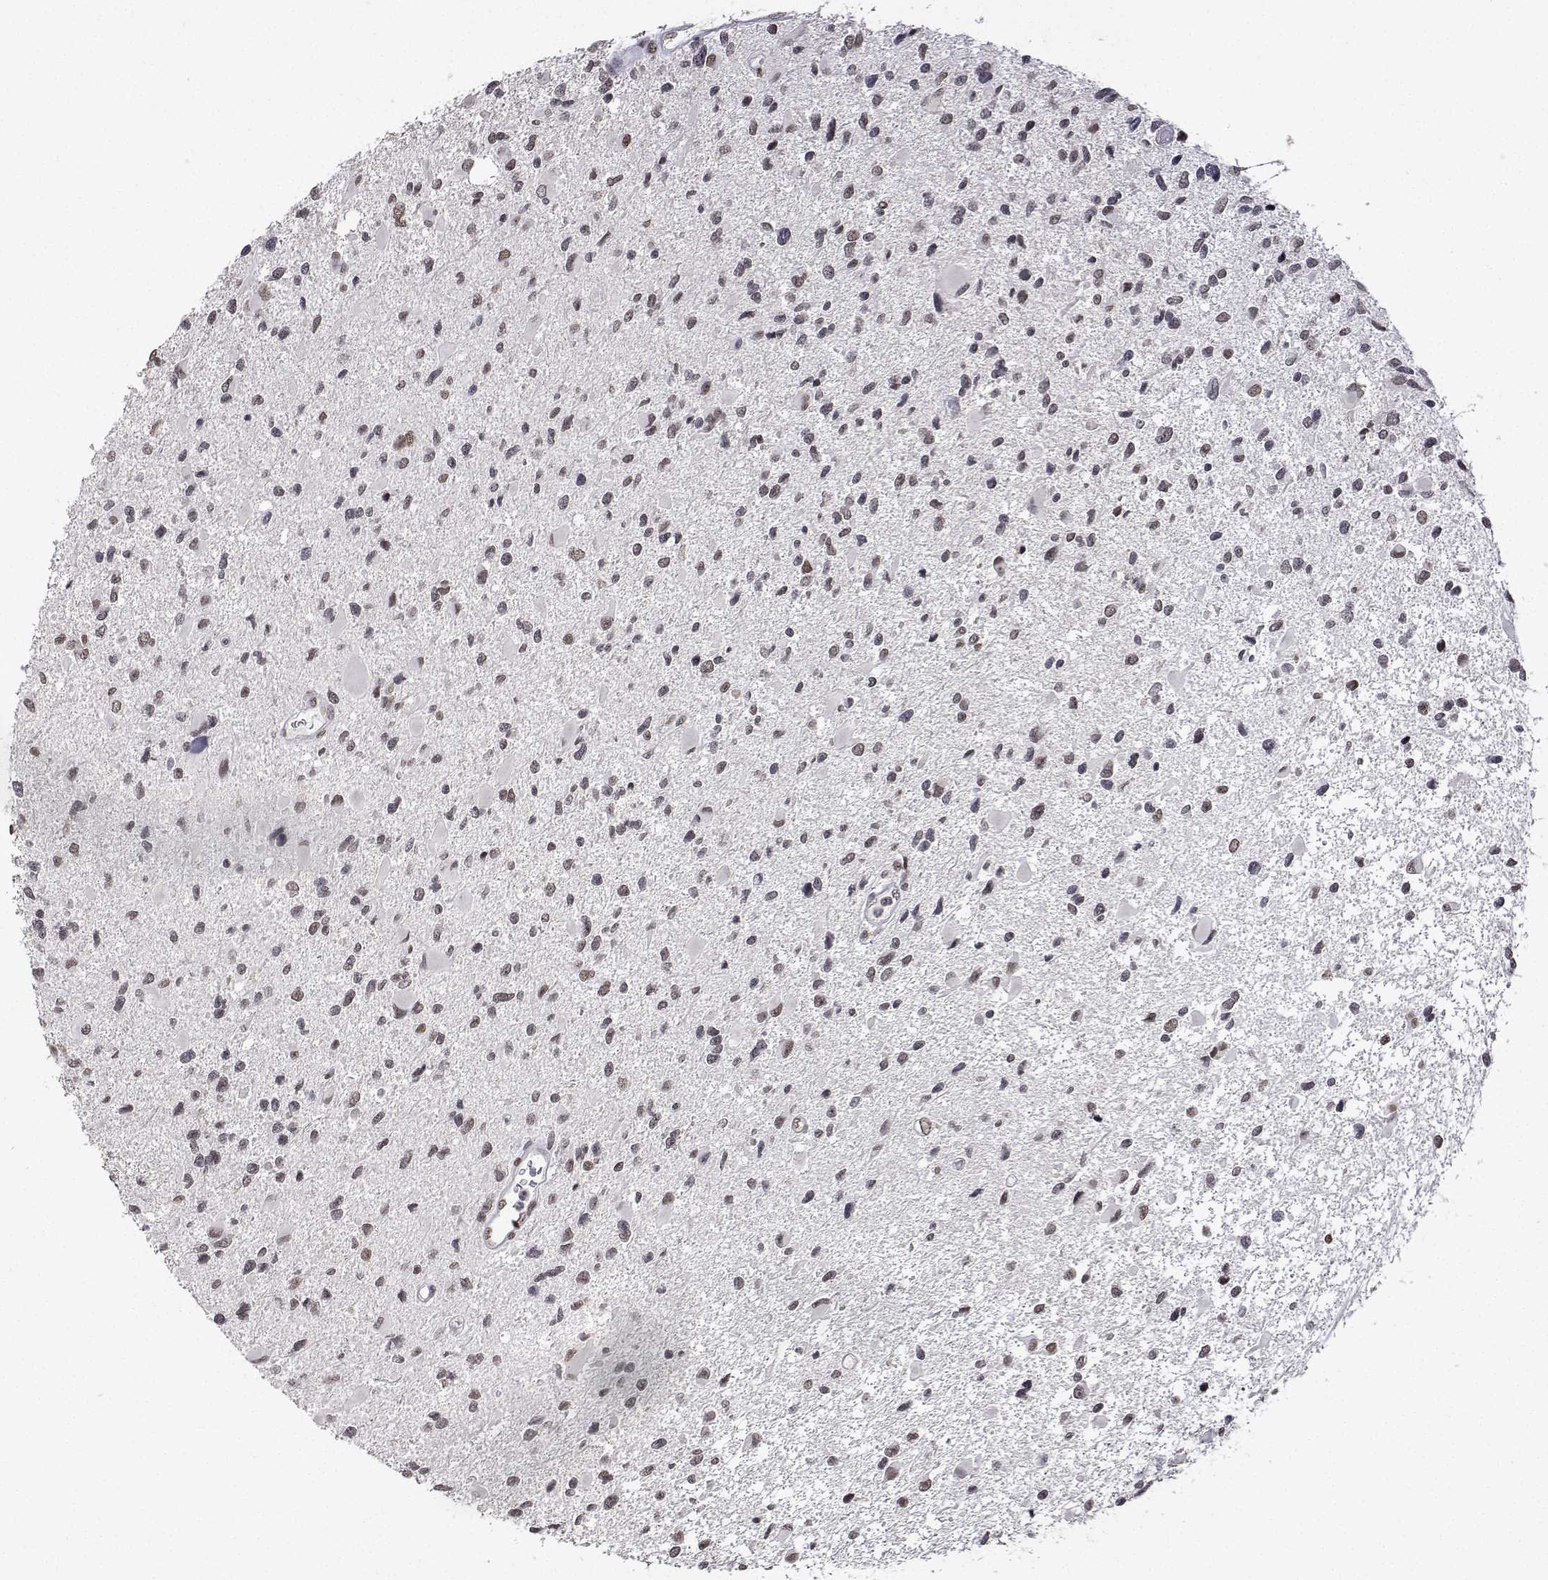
{"staining": {"intensity": "weak", "quantity": "25%-75%", "location": "nuclear"}, "tissue": "glioma", "cell_type": "Tumor cells", "image_type": "cancer", "snomed": [{"axis": "morphology", "description": "Glioma, malignant, Low grade"}, {"axis": "topography", "description": "Brain"}], "caption": "Protein staining of malignant glioma (low-grade) tissue shows weak nuclear staining in about 25%-75% of tumor cells.", "gene": "XPC", "patient": {"sex": "female", "age": 32}}